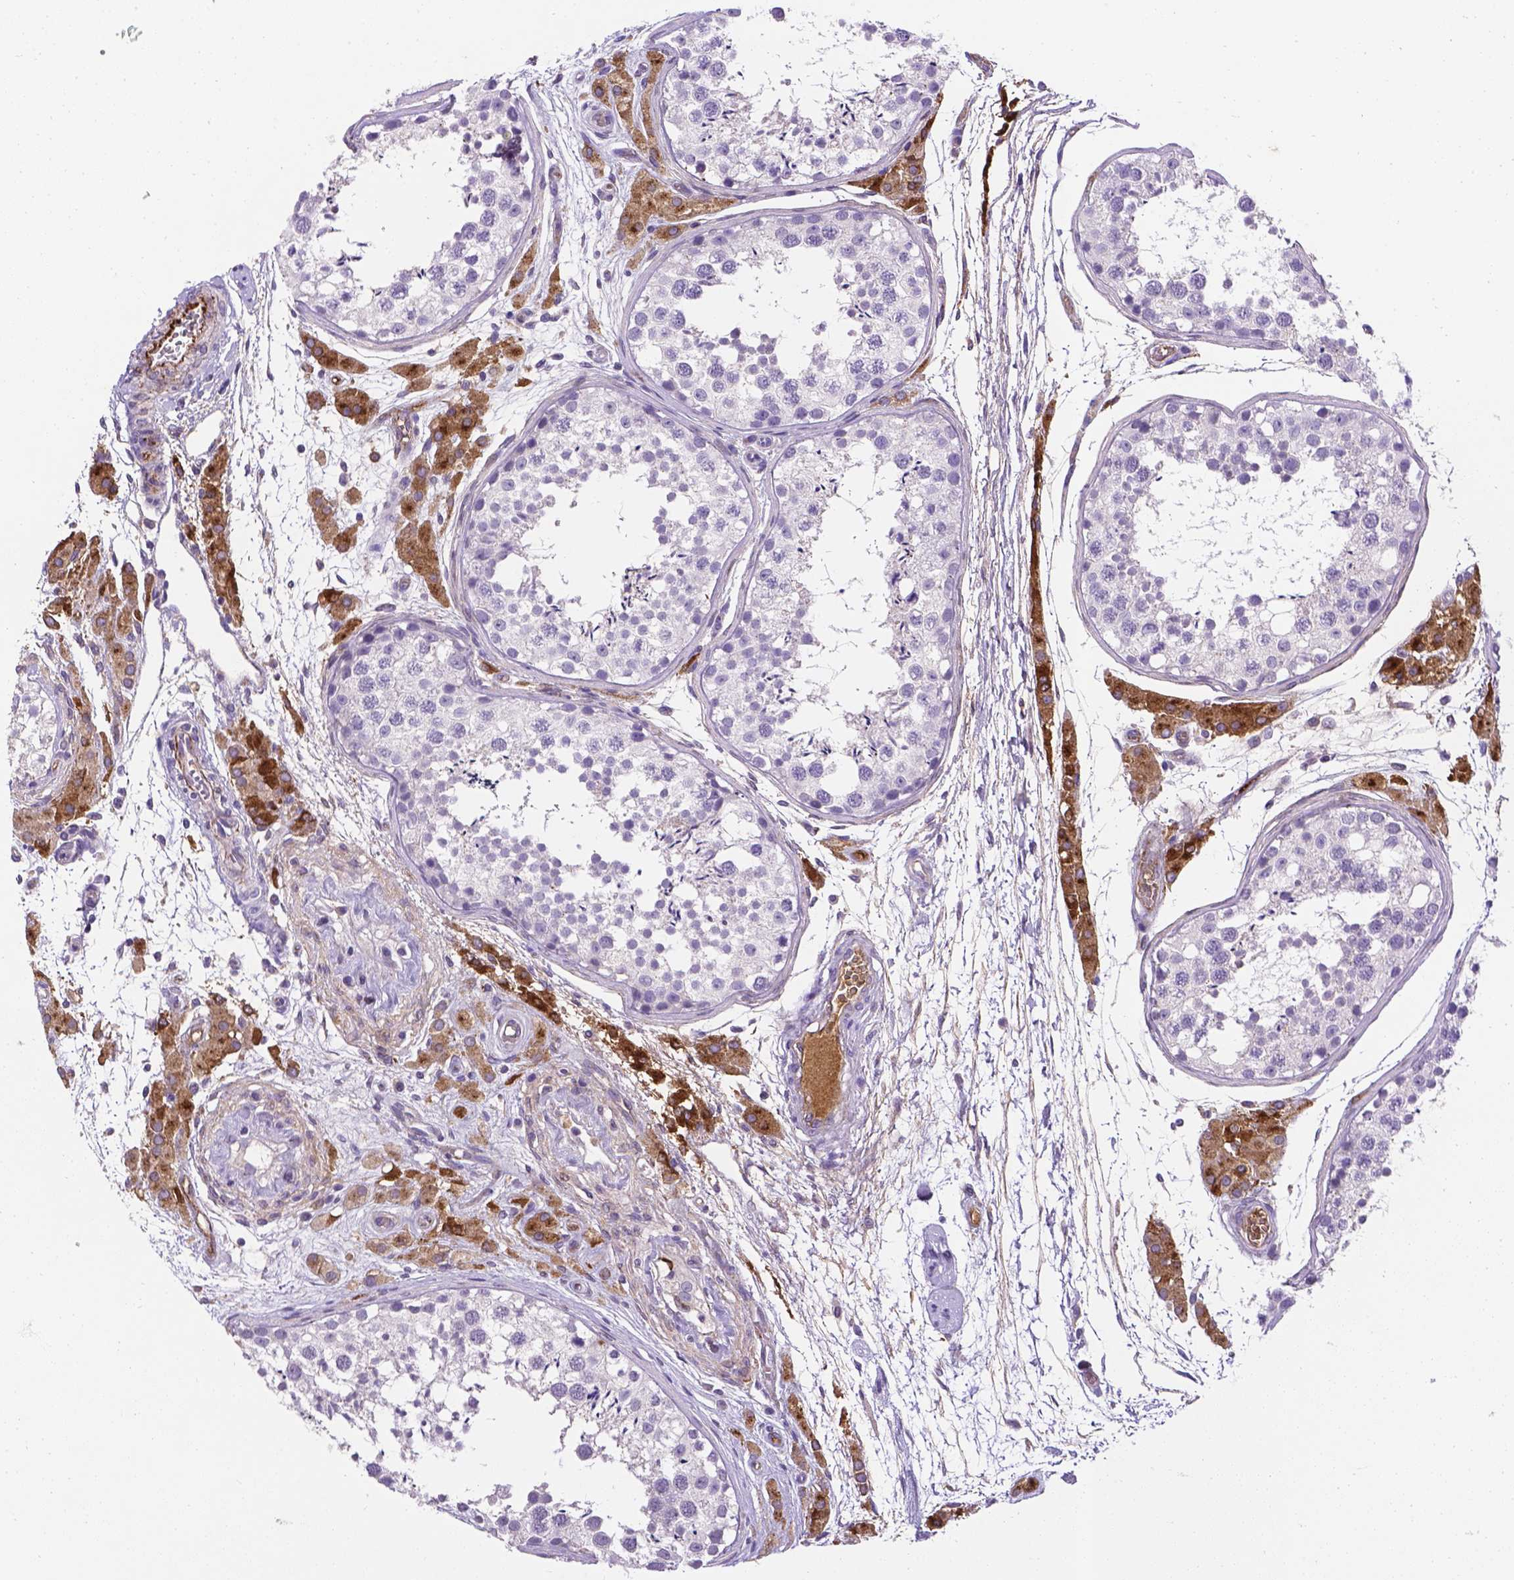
{"staining": {"intensity": "negative", "quantity": "none", "location": "none"}, "tissue": "testis", "cell_type": "Cells in seminiferous ducts", "image_type": "normal", "snomed": [{"axis": "morphology", "description": "Normal tissue, NOS"}, {"axis": "morphology", "description": "Seminoma, NOS"}, {"axis": "topography", "description": "Testis"}], "caption": "High power microscopy image of an immunohistochemistry (IHC) histopathology image of normal testis, revealing no significant staining in cells in seminiferous ducts.", "gene": "APOE", "patient": {"sex": "male", "age": 29}}